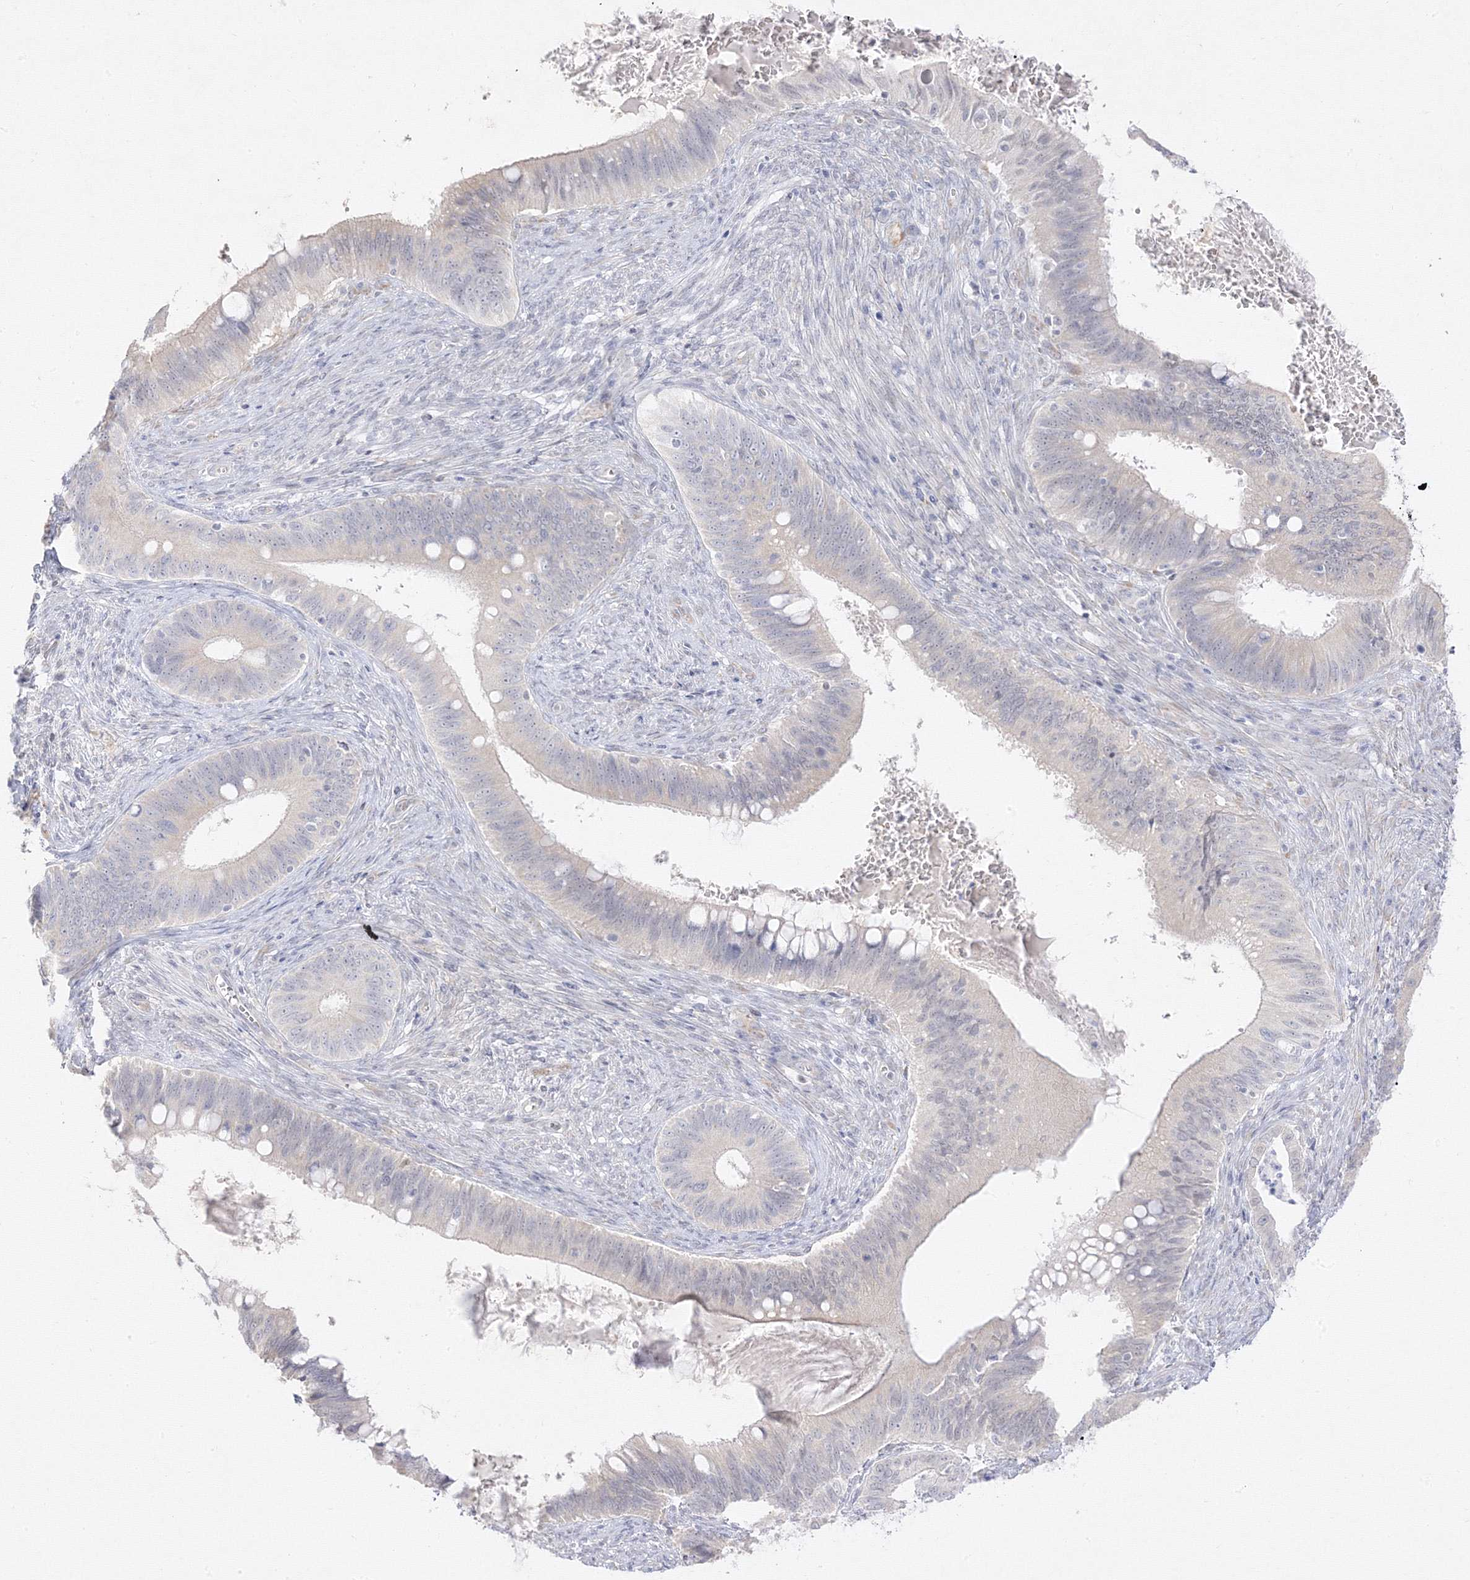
{"staining": {"intensity": "negative", "quantity": "none", "location": "none"}, "tissue": "cervical cancer", "cell_type": "Tumor cells", "image_type": "cancer", "snomed": [{"axis": "morphology", "description": "Adenocarcinoma, NOS"}, {"axis": "topography", "description": "Cervix"}], "caption": "Tumor cells show no significant protein staining in cervical adenocarcinoma.", "gene": "C2CD2", "patient": {"sex": "female", "age": 42}}